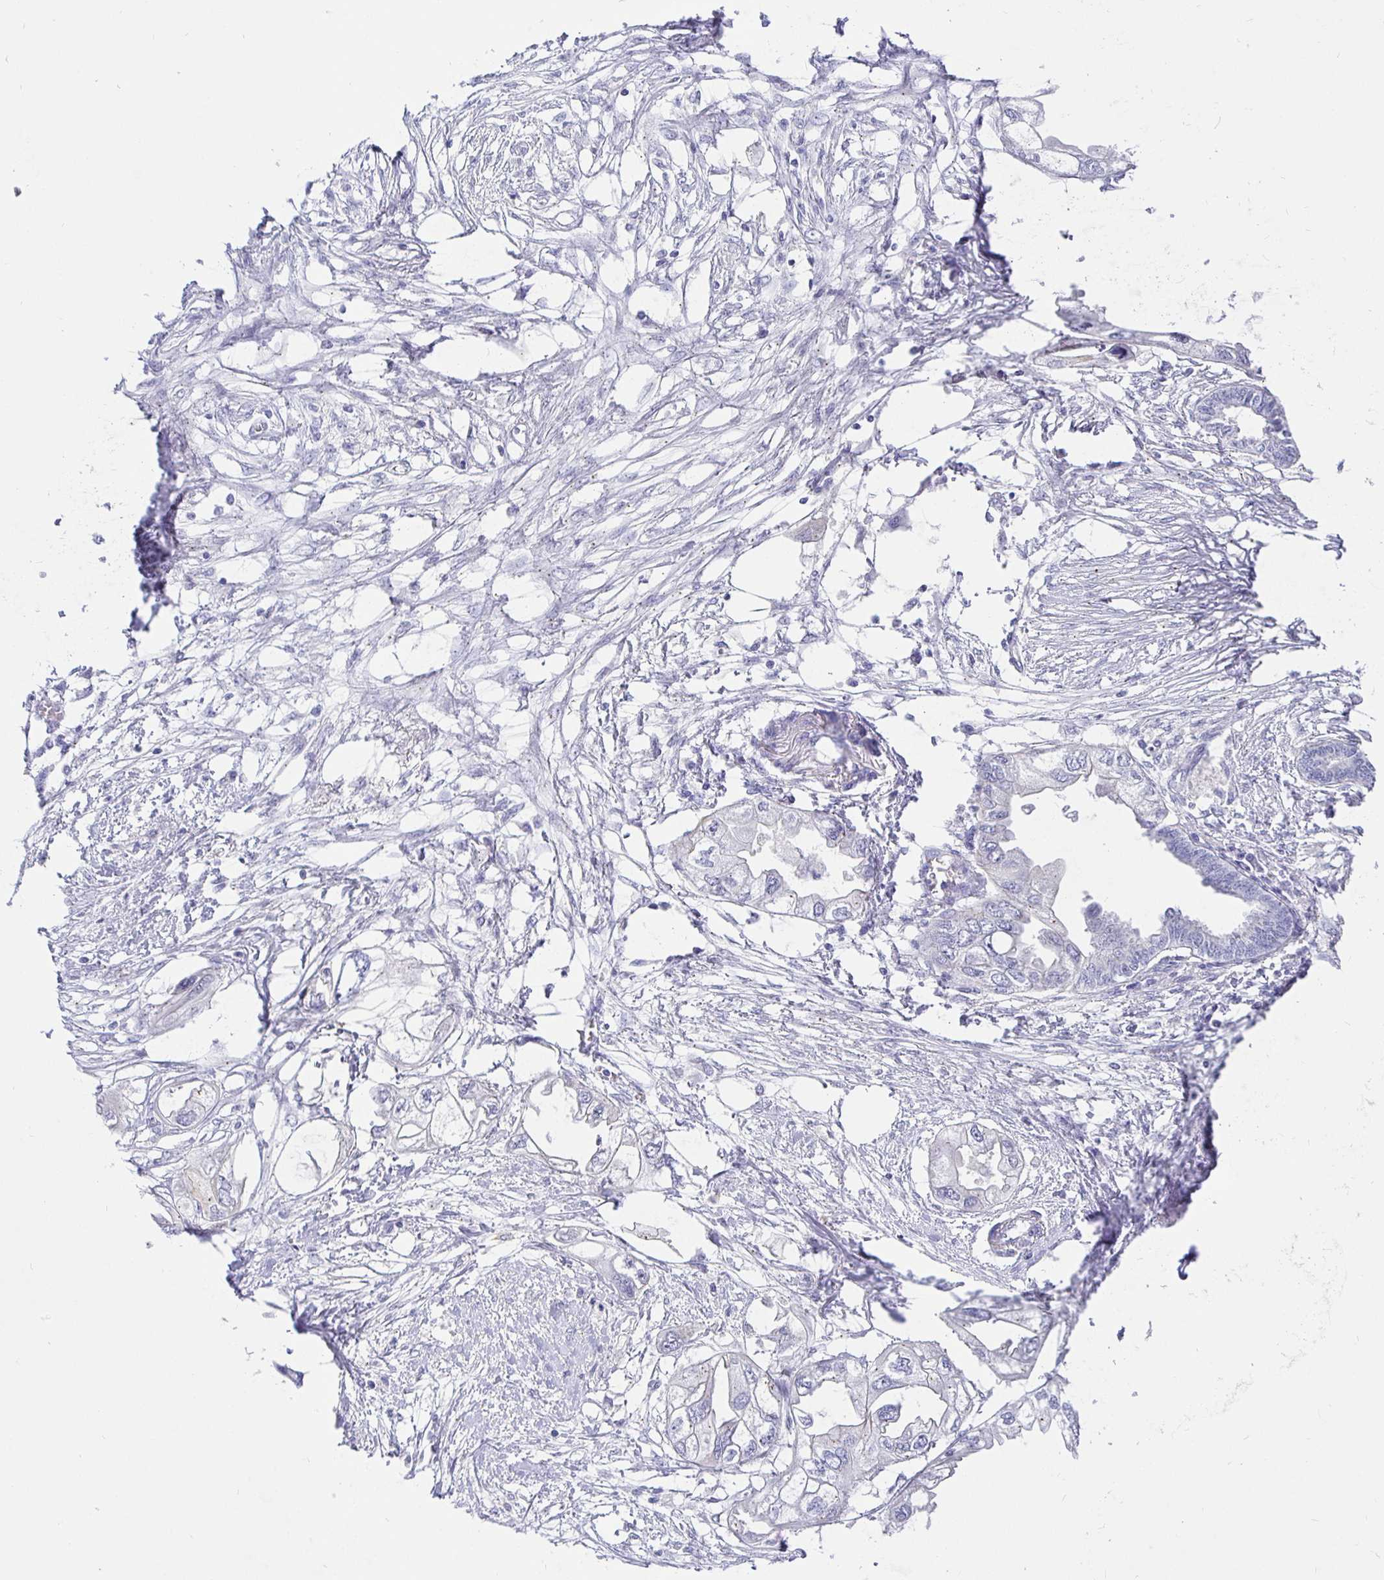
{"staining": {"intensity": "negative", "quantity": "none", "location": "none"}, "tissue": "endometrial cancer", "cell_type": "Tumor cells", "image_type": "cancer", "snomed": [{"axis": "morphology", "description": "Adenocarcinoma, NOS"}, {"axis": "morphology", "description": "Adenocarcinoma, metastatic, NOS"}, {"axis": "topography", "description": "Adipose tissue"}, {"axis": "topography", "description": "Endometrium"}], "caption": "Immunohistochemistry (IHC) image of neoplastic tissue: endometrial adenocarcinoma stained with DAB (3,3'-diaminobenzidine) displays no significant protein staining in tumor cells.", "gene": "EZHIP", "patient": {"sex": "female", "age": 67}}